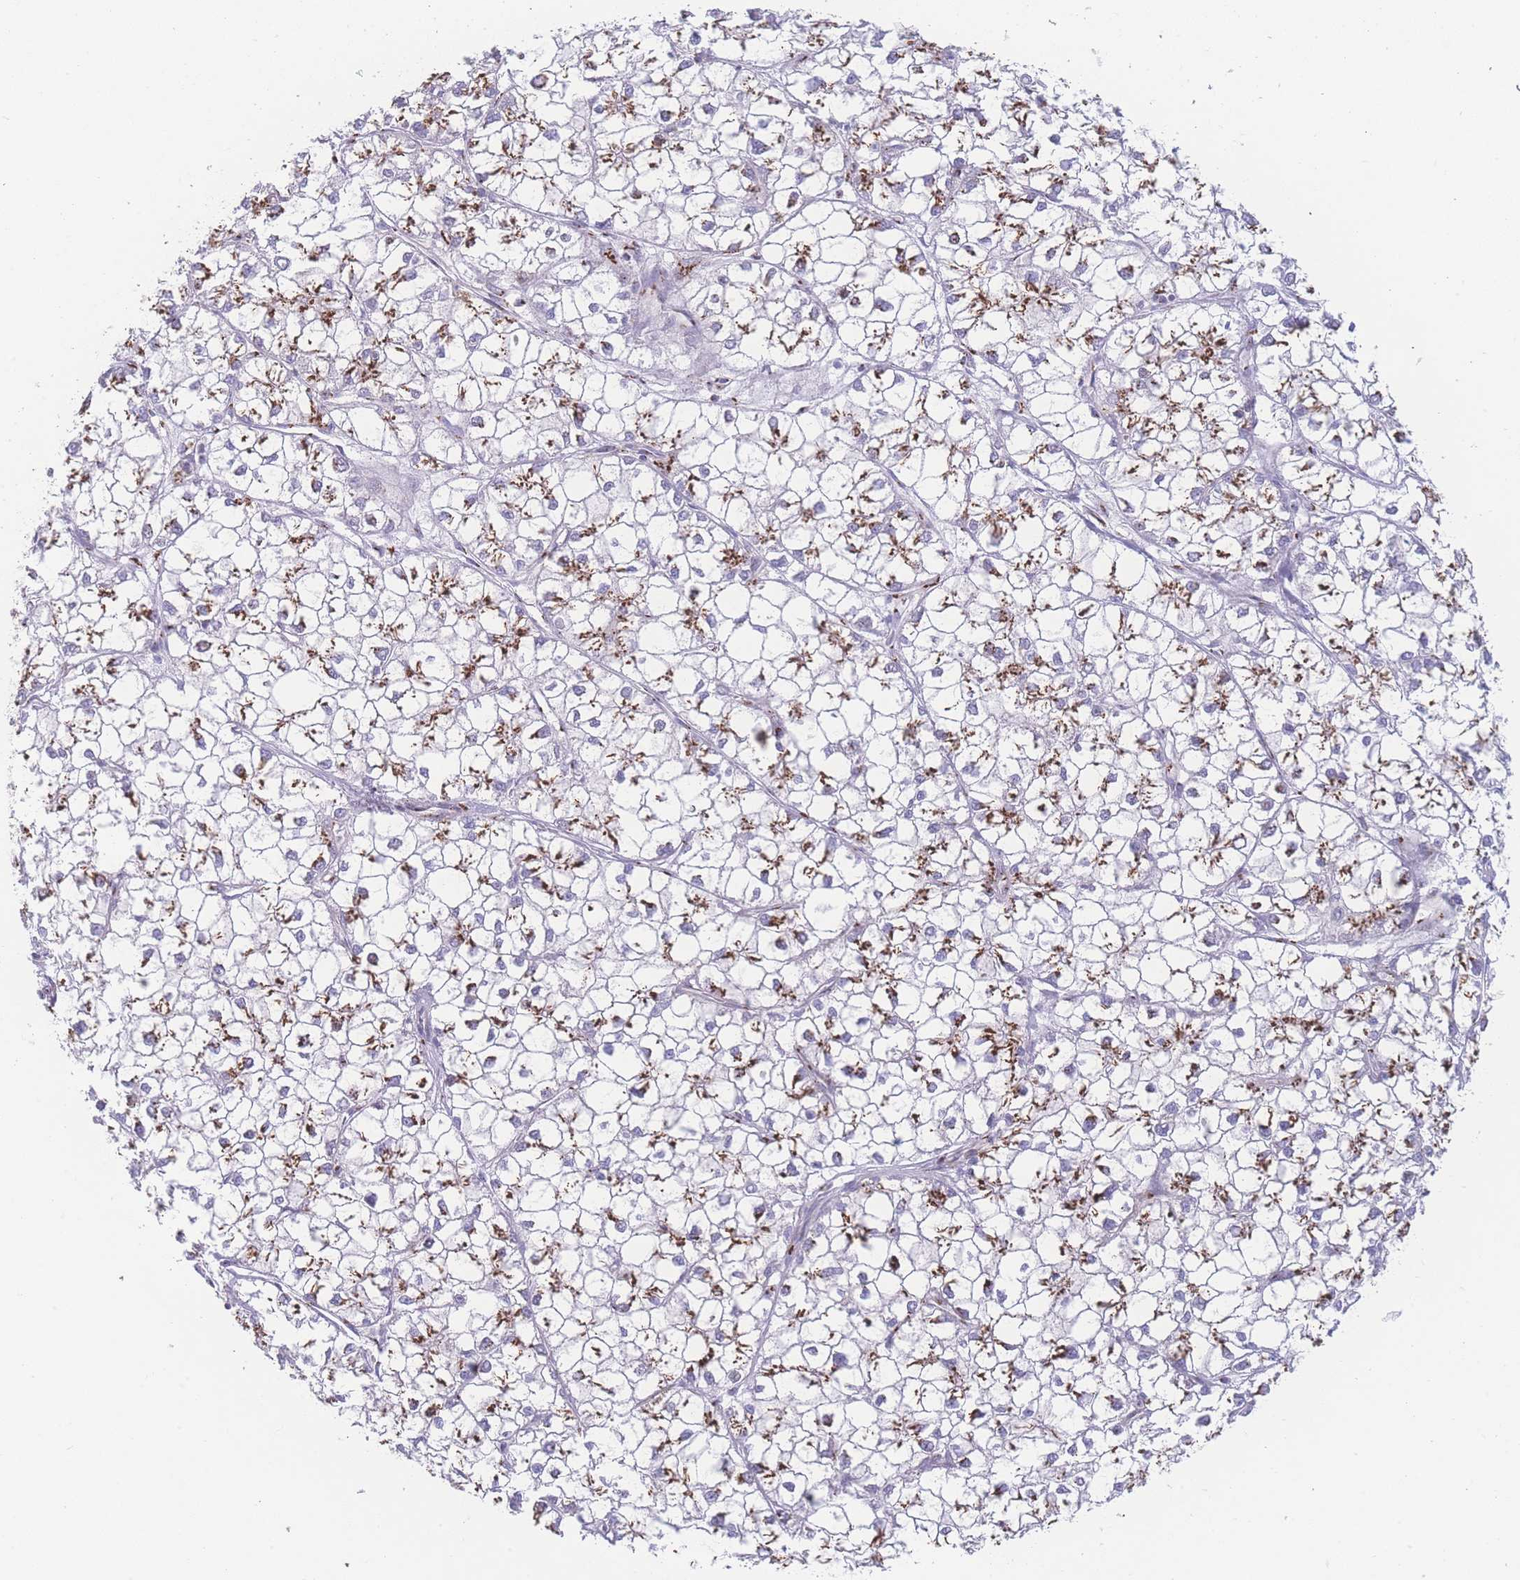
{"staining": {"intensity": "strong", "quantity": ">75%", "location": "cytoplasmic/membranous"}, "tissue": "liver cancer", "cell_type": "Tumor cells", "image_type": "cancer", "snomed": [{"axis": "morphology", "description": "Carcinoma, Hepatocellular, NOS"}, {"axis": "topography", "description": "Liver"}], "caption": "Tumor cells exhibit high levels of strong cytoplasmic/membranous positivity in about >75% of cells in hepatocellular carcinoma (liver).", "gene": "GOLM2", "patient": {"sex": "female", "age": 43}}